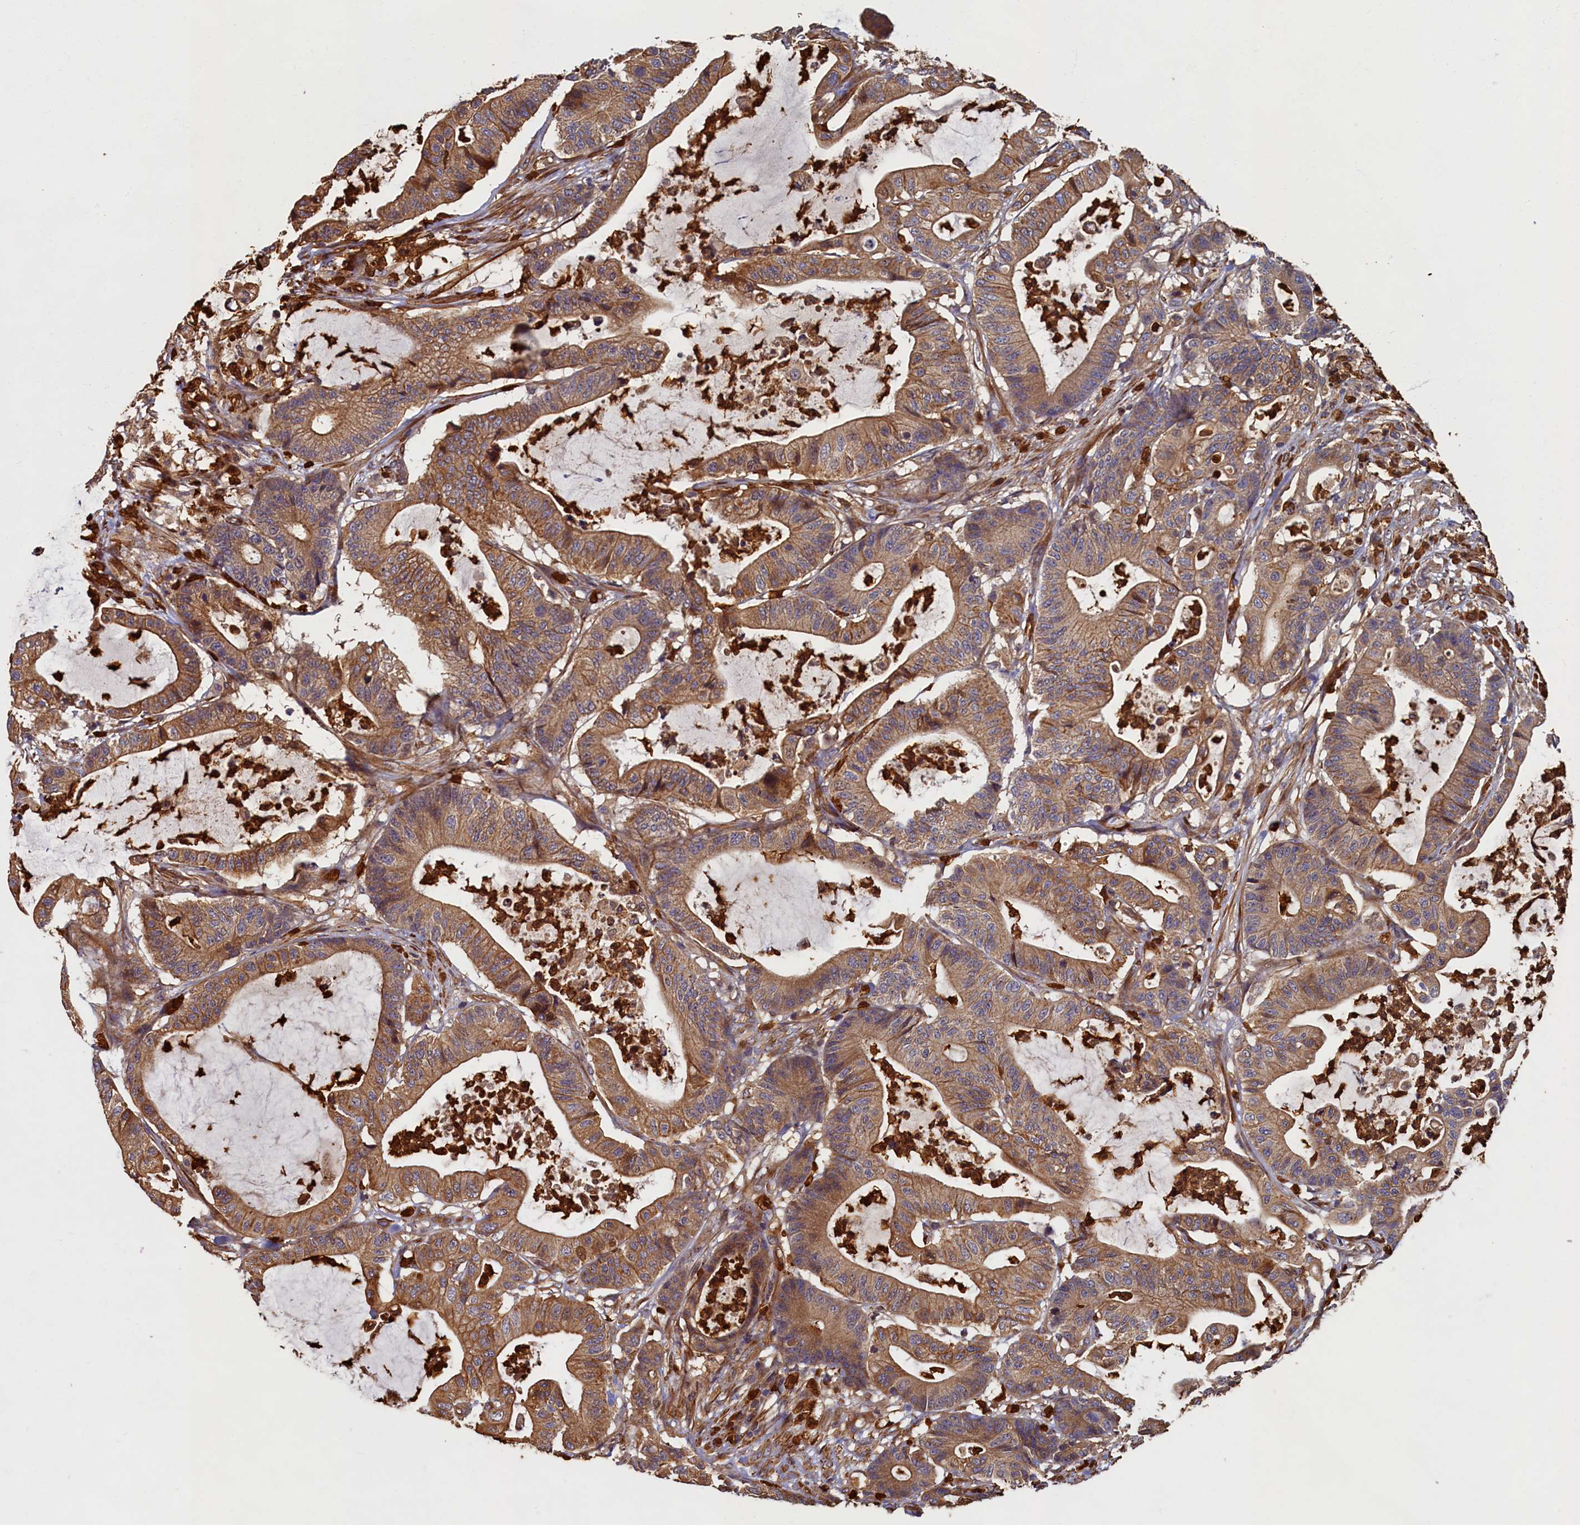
{"staining": {"intensity": "moderate", "quantity": ">75%", "location": "cytoplasmic/membranous"}, "tissue": "colorectal cancer", "cell_type": "Tumor cells", "image_type": "cancer", "snomed": [{"axis": "morphology", "description": "Adenocarcinoma, NOS"}, {"axis": "topography", "description": "Colon"}], "caption": "Tumor cells exhibit moderate cytoplasmic/membranous staining in about >75% of cells in colorectal adenocarcinoma.", "gene": "CCDC102B", "patient": {"sex": "female", "age": 84}}